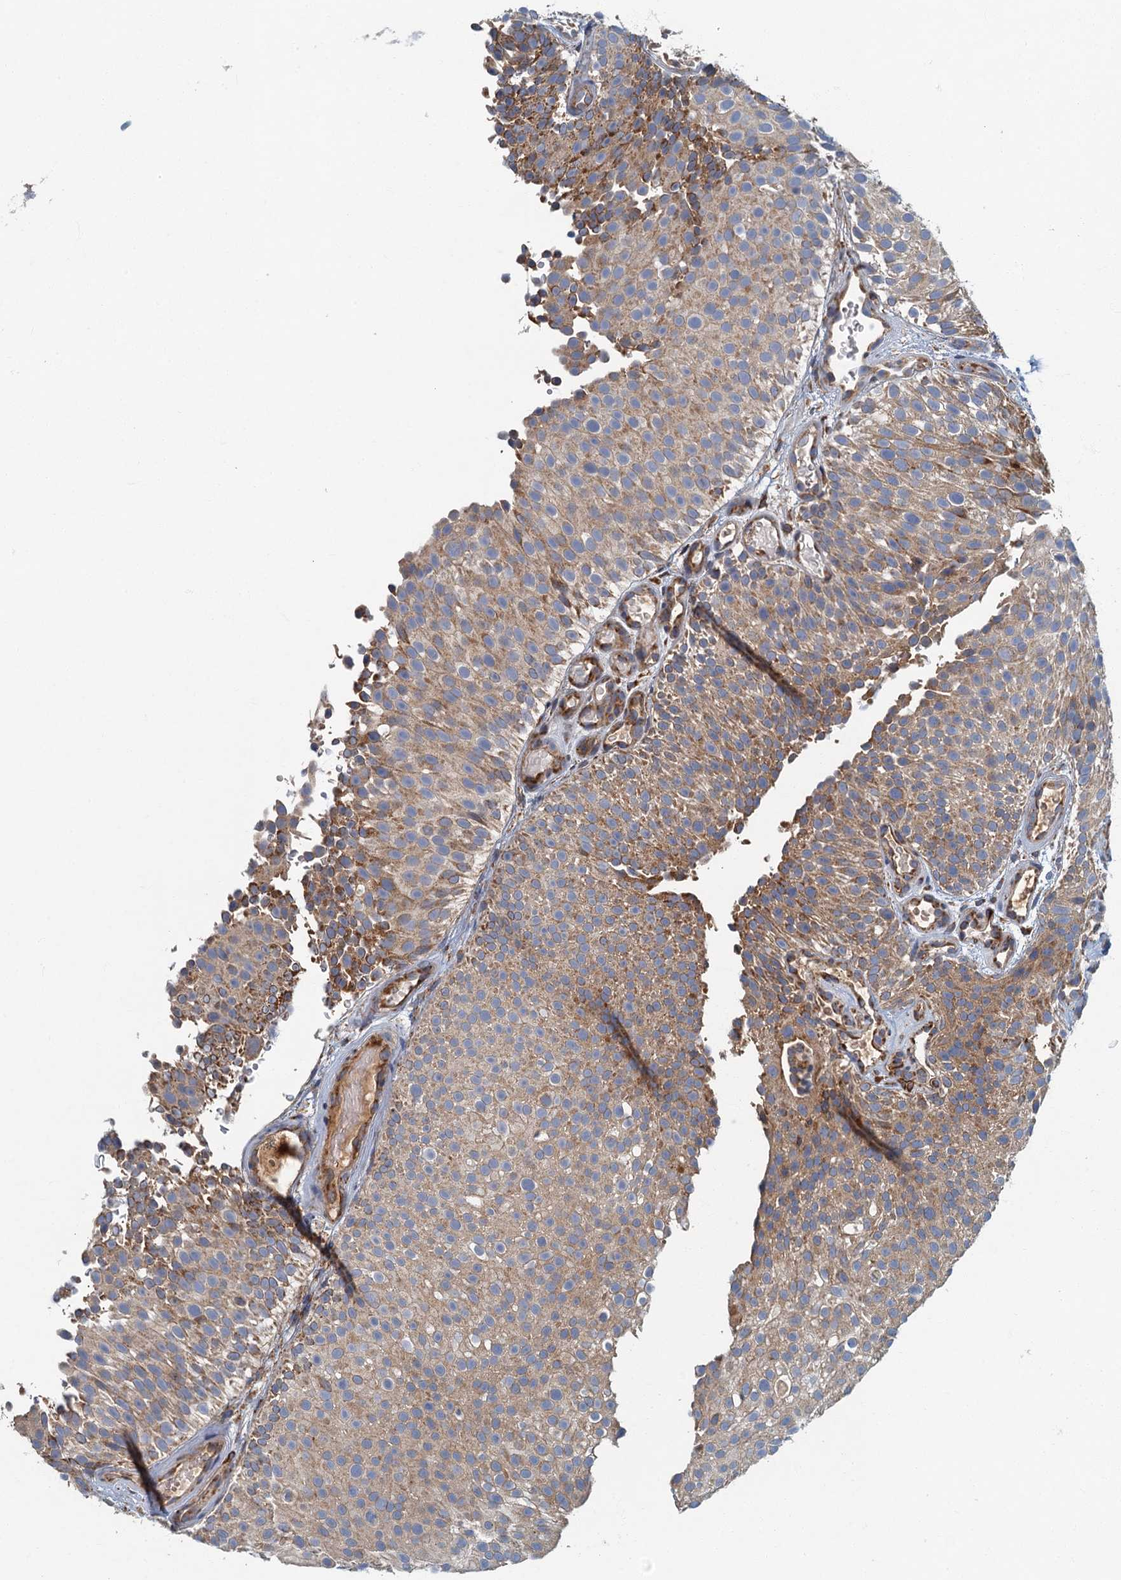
{"staining": {"intensity": "moderate", "quantity": ">75%", "location": "cytoplasmic/membranous"}, "tissue": "urothelial cancer", "cell_type": "Tumor cells", "image_type": "cancer", "snomed": [{"axis": "morphology", "description": "Urothelial carcinoma, Low grade"}, {"axis": "topography", "description": "Urinary bladder"}], "caption": "Tumor cells exhibit moderate cytoplasmic/membranous expression in about >75% of cells in low-grade urothelial carcinoma.", "gene": "SPDYC", "patient": {"sex": "male", "age": 78}}